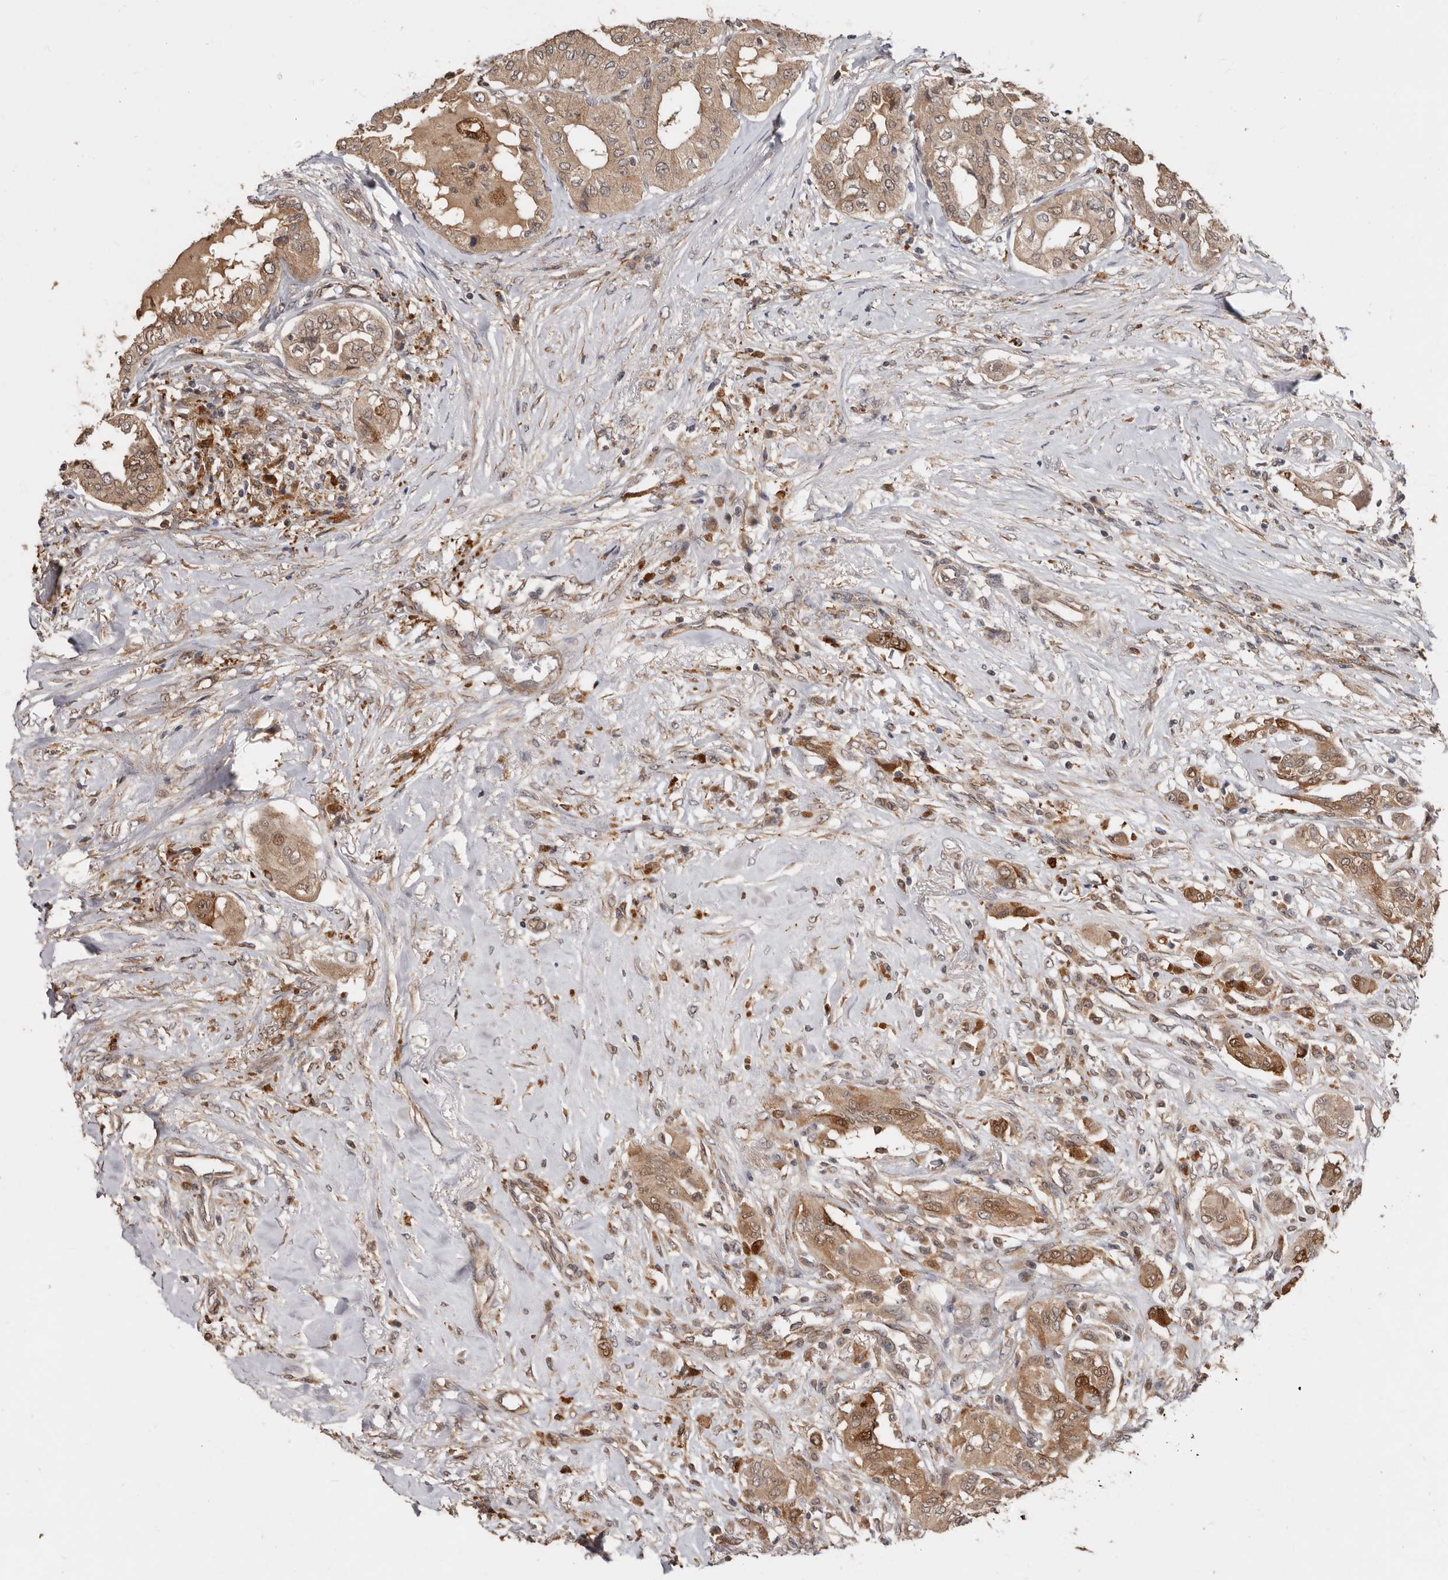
{"staining": {"intensity": "moderate", "quantity": ">75%", "location": "cytoplasmic/membranous,nuclear"}, "tissue": "thyroid cancer", "cell_type": "Tumor cells", "image_type": "cancer", "snomed": [{"axis": "morphology", "description": "Papillary adenocarcinoma, NOS"}, {"axis": "topography", "description": "Thyroid gland"}], "caption": "Immunohistochemistry (IHC) image of neoplastic tissue: thyroid papillary adenocarcinoma stained using immunohistochemistry displays medium levels of moderate protein expression localized specifically in the cytoplasmic/membranous and nuclear of tumor cells, appearing as a cytoplasmic/membranous and nuclear brown color.", "gene": "RSPO2", "patient": {"sex": "female", "age": 59}}